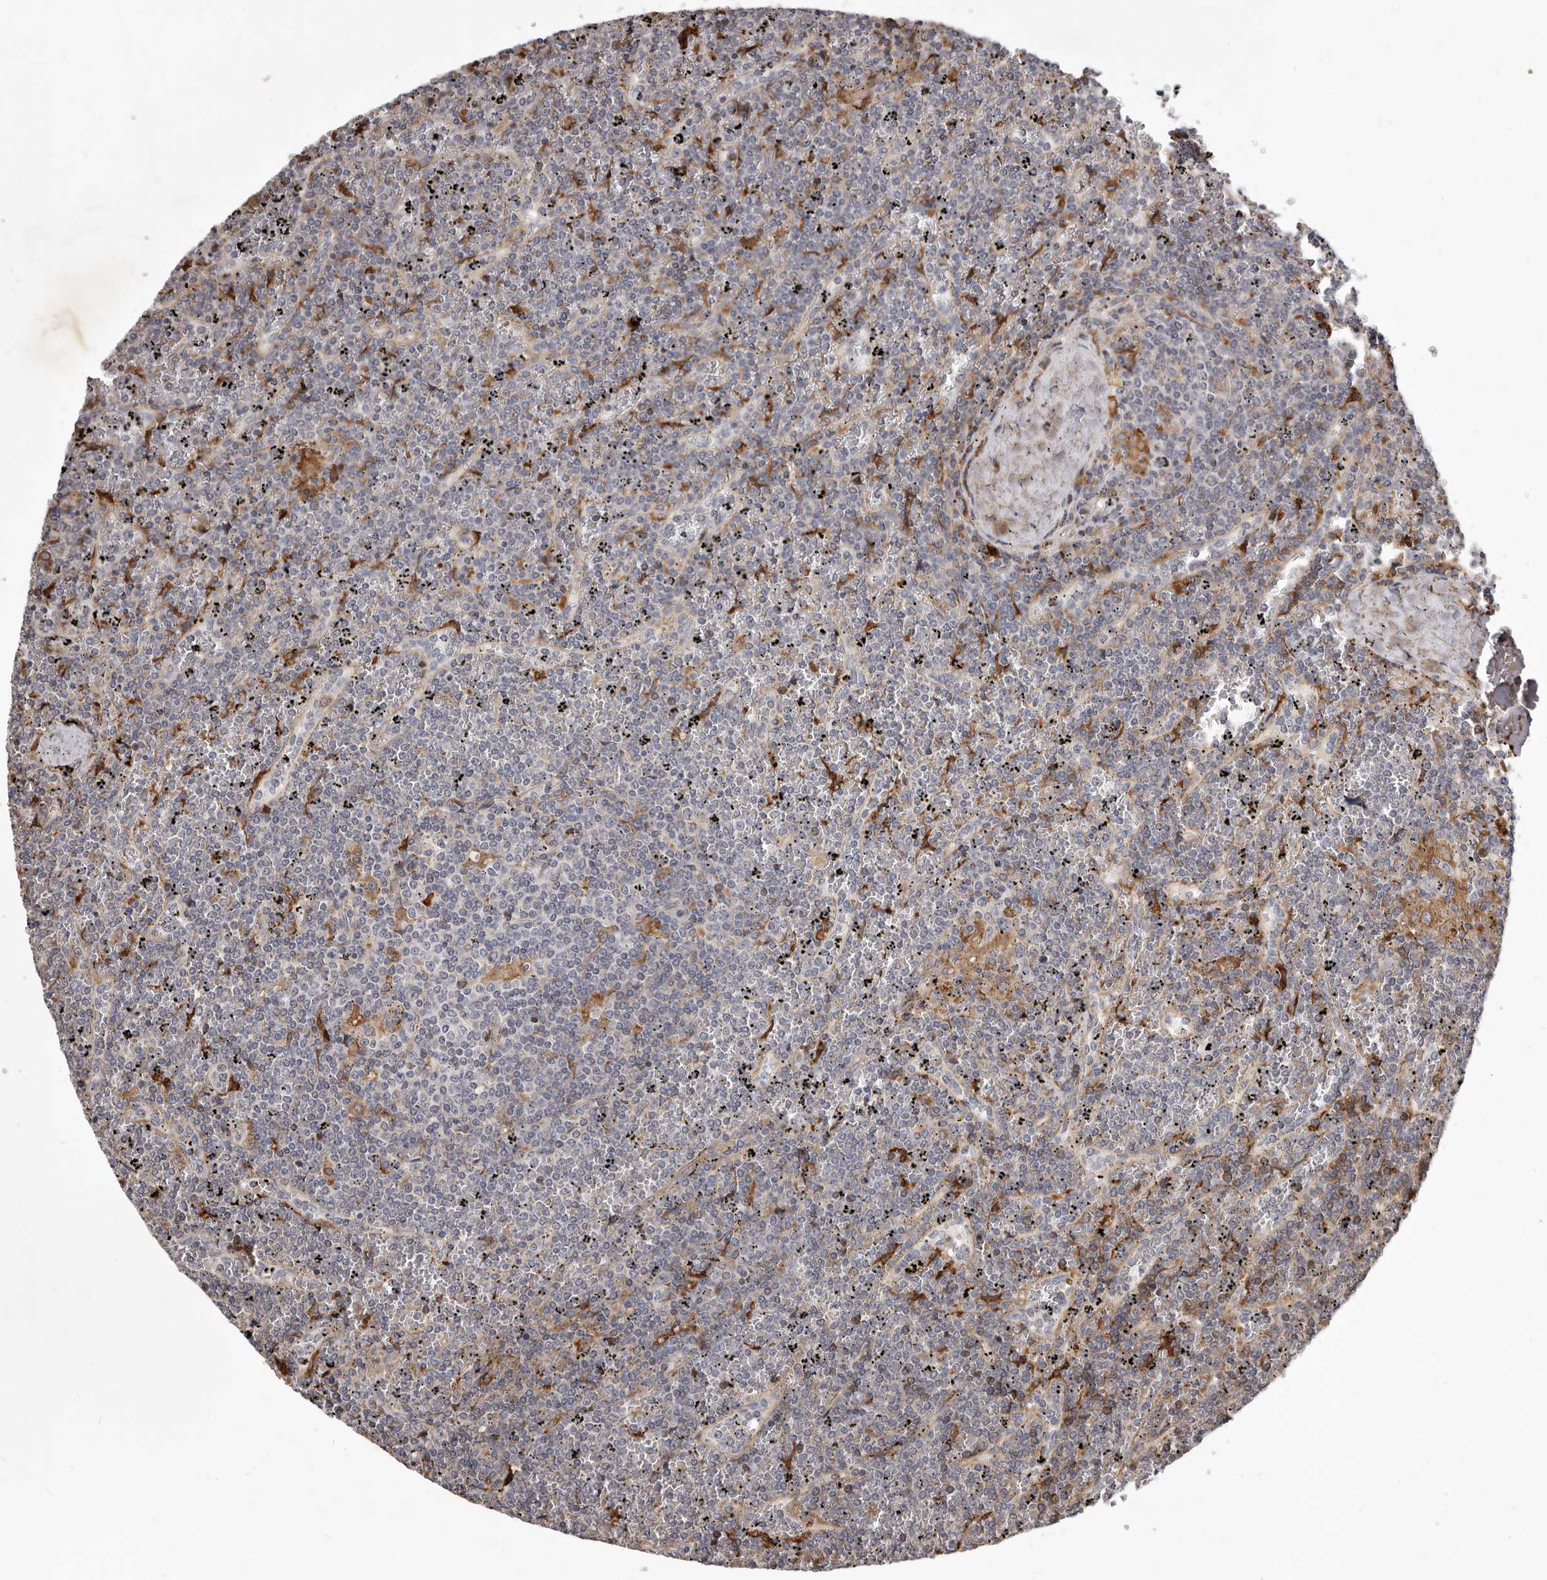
{"staining": {"intensity": "negative", "quantity": "none", "location": "none"}, "tissue": "lymphoma", "cell_type": "Tumor cells", "image_type": "cancer", "snomed": [{"axis": "morphology", "description": "Malignant lymphoma, non-Hodgkin's type, Low grade"}, {"axis": "topography", "description": "Spleen"}], "caption": "Human lymphoma stained for a protein using immunohistochemistry (IHC) reveals no expression in tumor cells.", "gene": "ALPK1", "patient": {"sex": "female", "age": 19}}